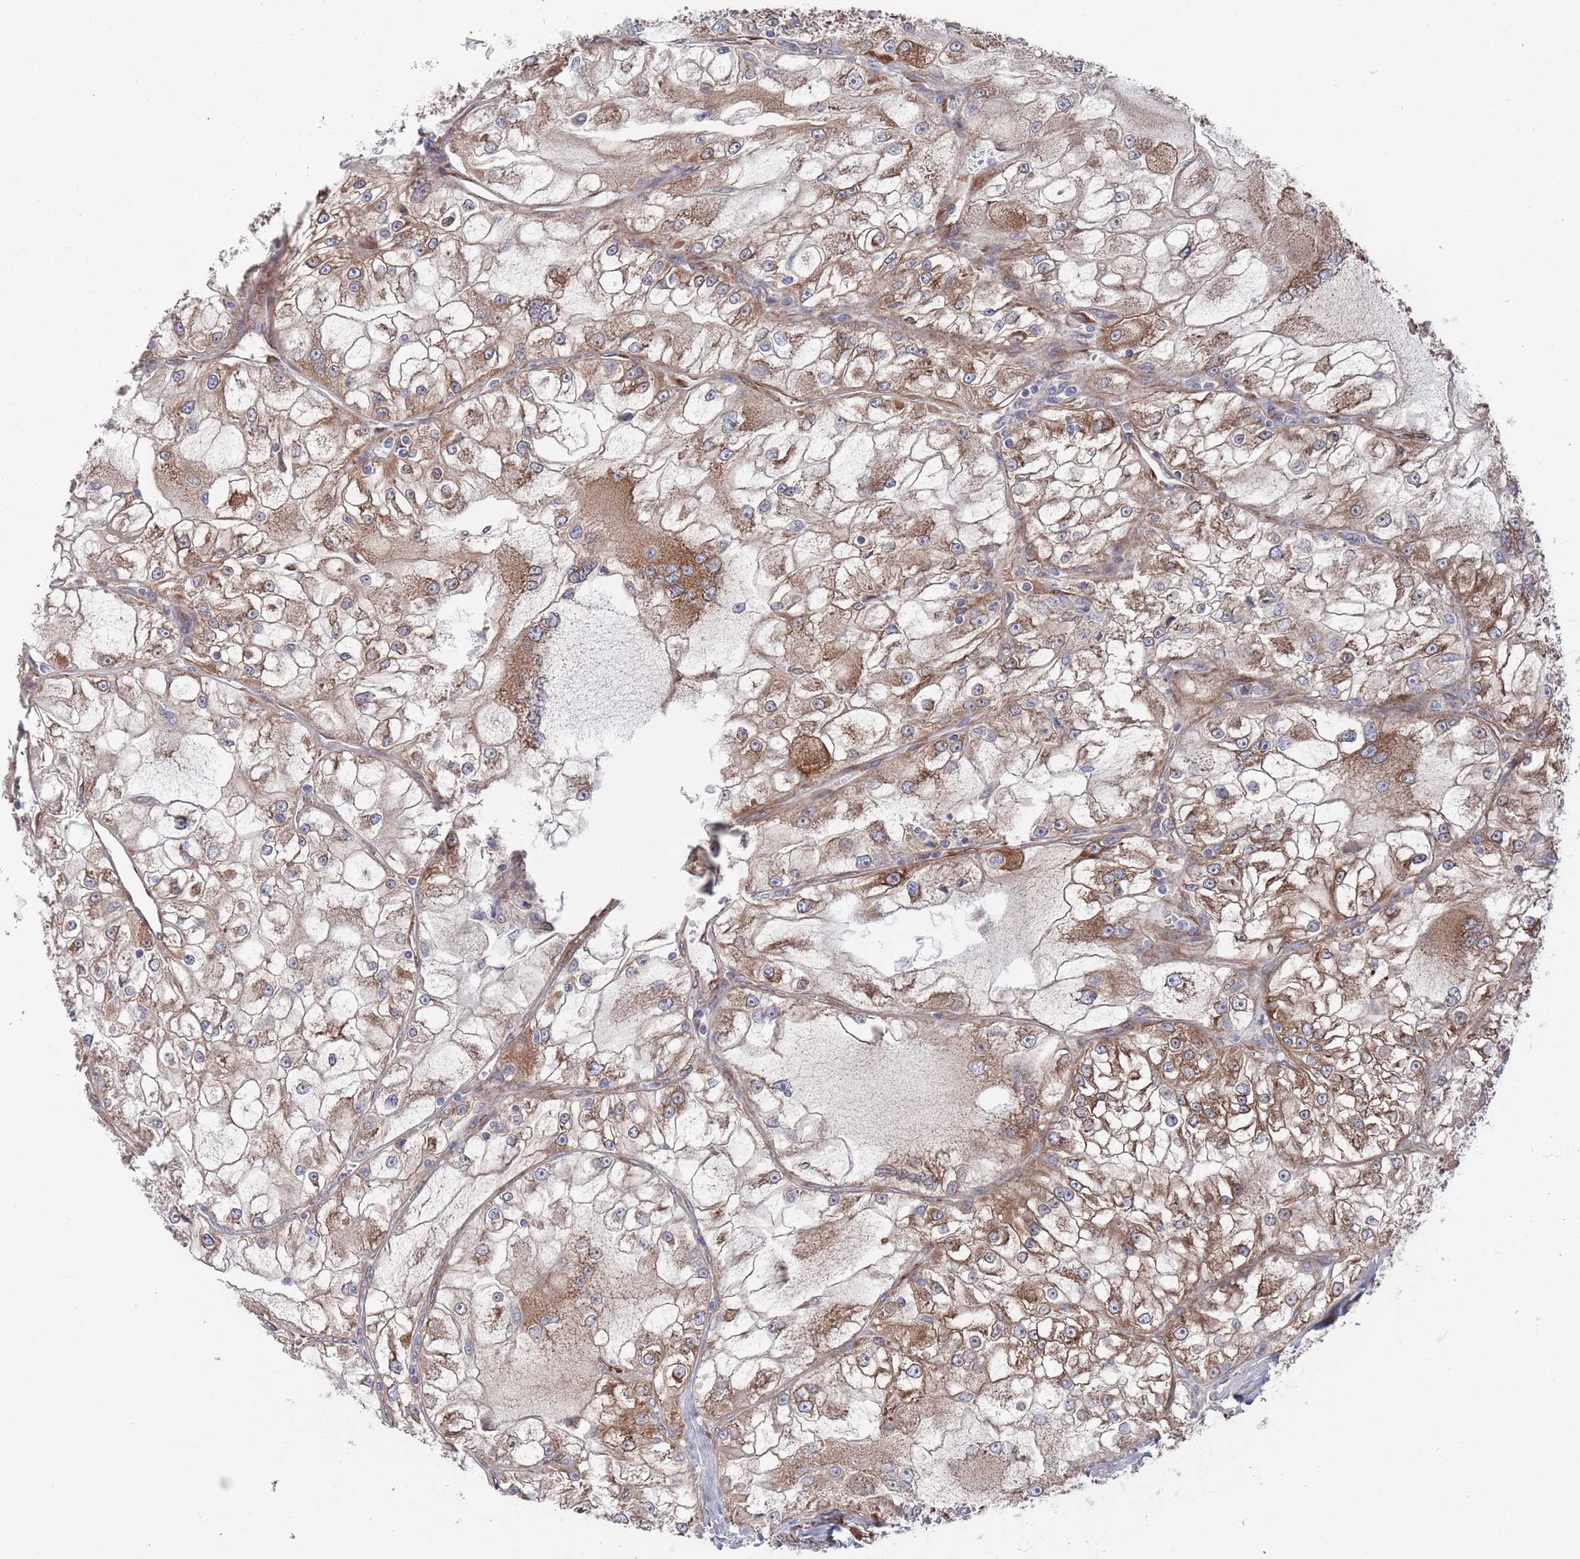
{"staining": {"intensity": "moderate", "quantity": ">75%", "location": "cytoplasmic/membranous"}, "tissue": "renal cancer", "cell_type": "Tumor cells", "image_type": "cancer", "snomed": [{"axis": "morphology", "description": "Adenocarcinoma, NOS"}, {"axis": "topography", "description": "Kidney"}], "caption": "A brown stain labels moderate cytoplasmic/membranous expression of a protein in human renal cancer (adenocarcinoma) tumor cells.", "gene": "CCDC106", "patient": {"sex": "female", "age": 72}}